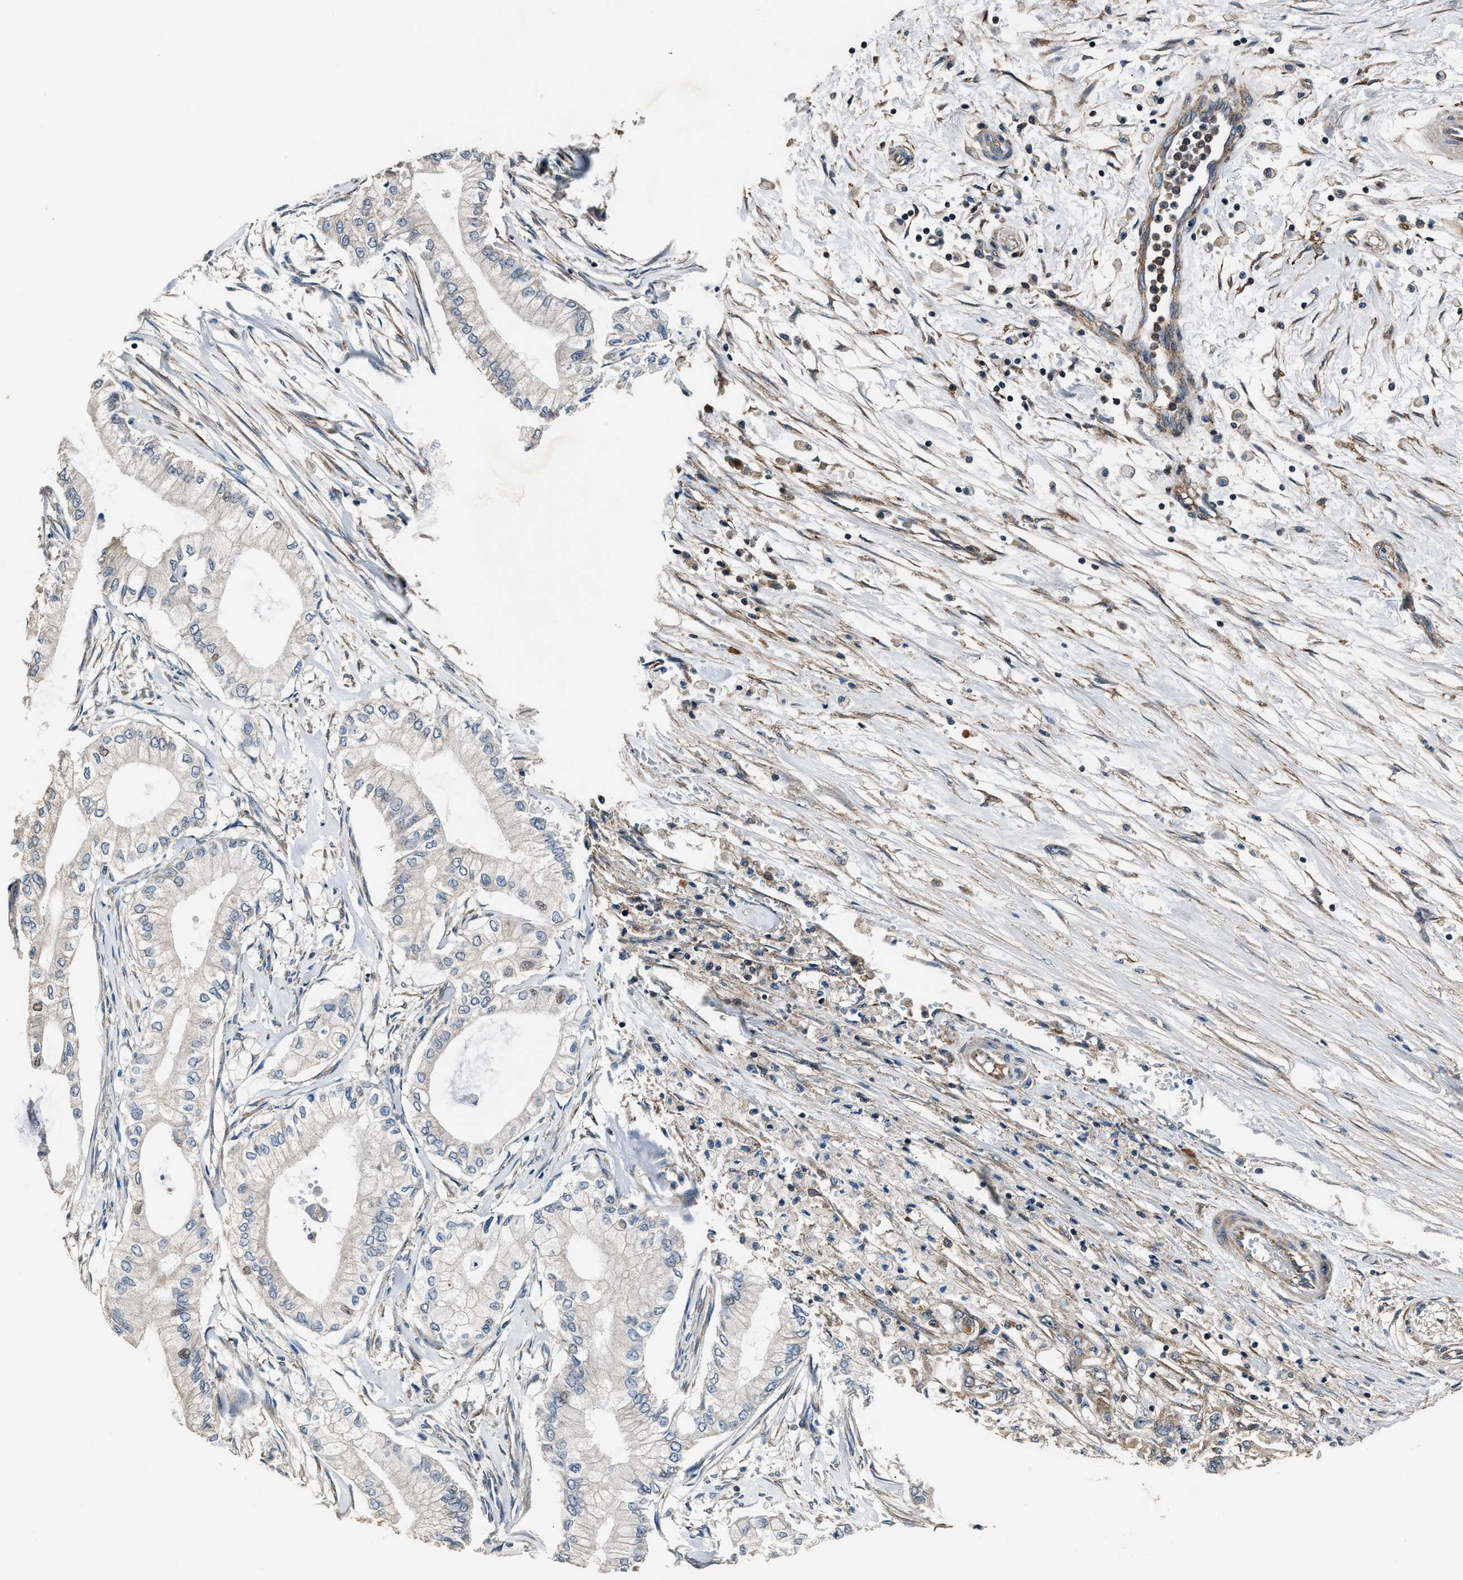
{"staining": {"intensity": "negative", "quantity": "none", "location": "none"}, "tissue": "pancreatic cancer", "cell_type": "Tumor cells", "image_type": "cancer", "snomed": [{"axis": "morphology", "description": "Adenocarcinoma, NOS"}, {"axis": "topography", "description": "Pancreas"}], "caption": "Pancreatic cancer stained for a protein using immunohistochemistry (IHC) displays no expression tumor cells.", "gene": "IMPDH2", "patient": {"sex": "male", "age": 70}}